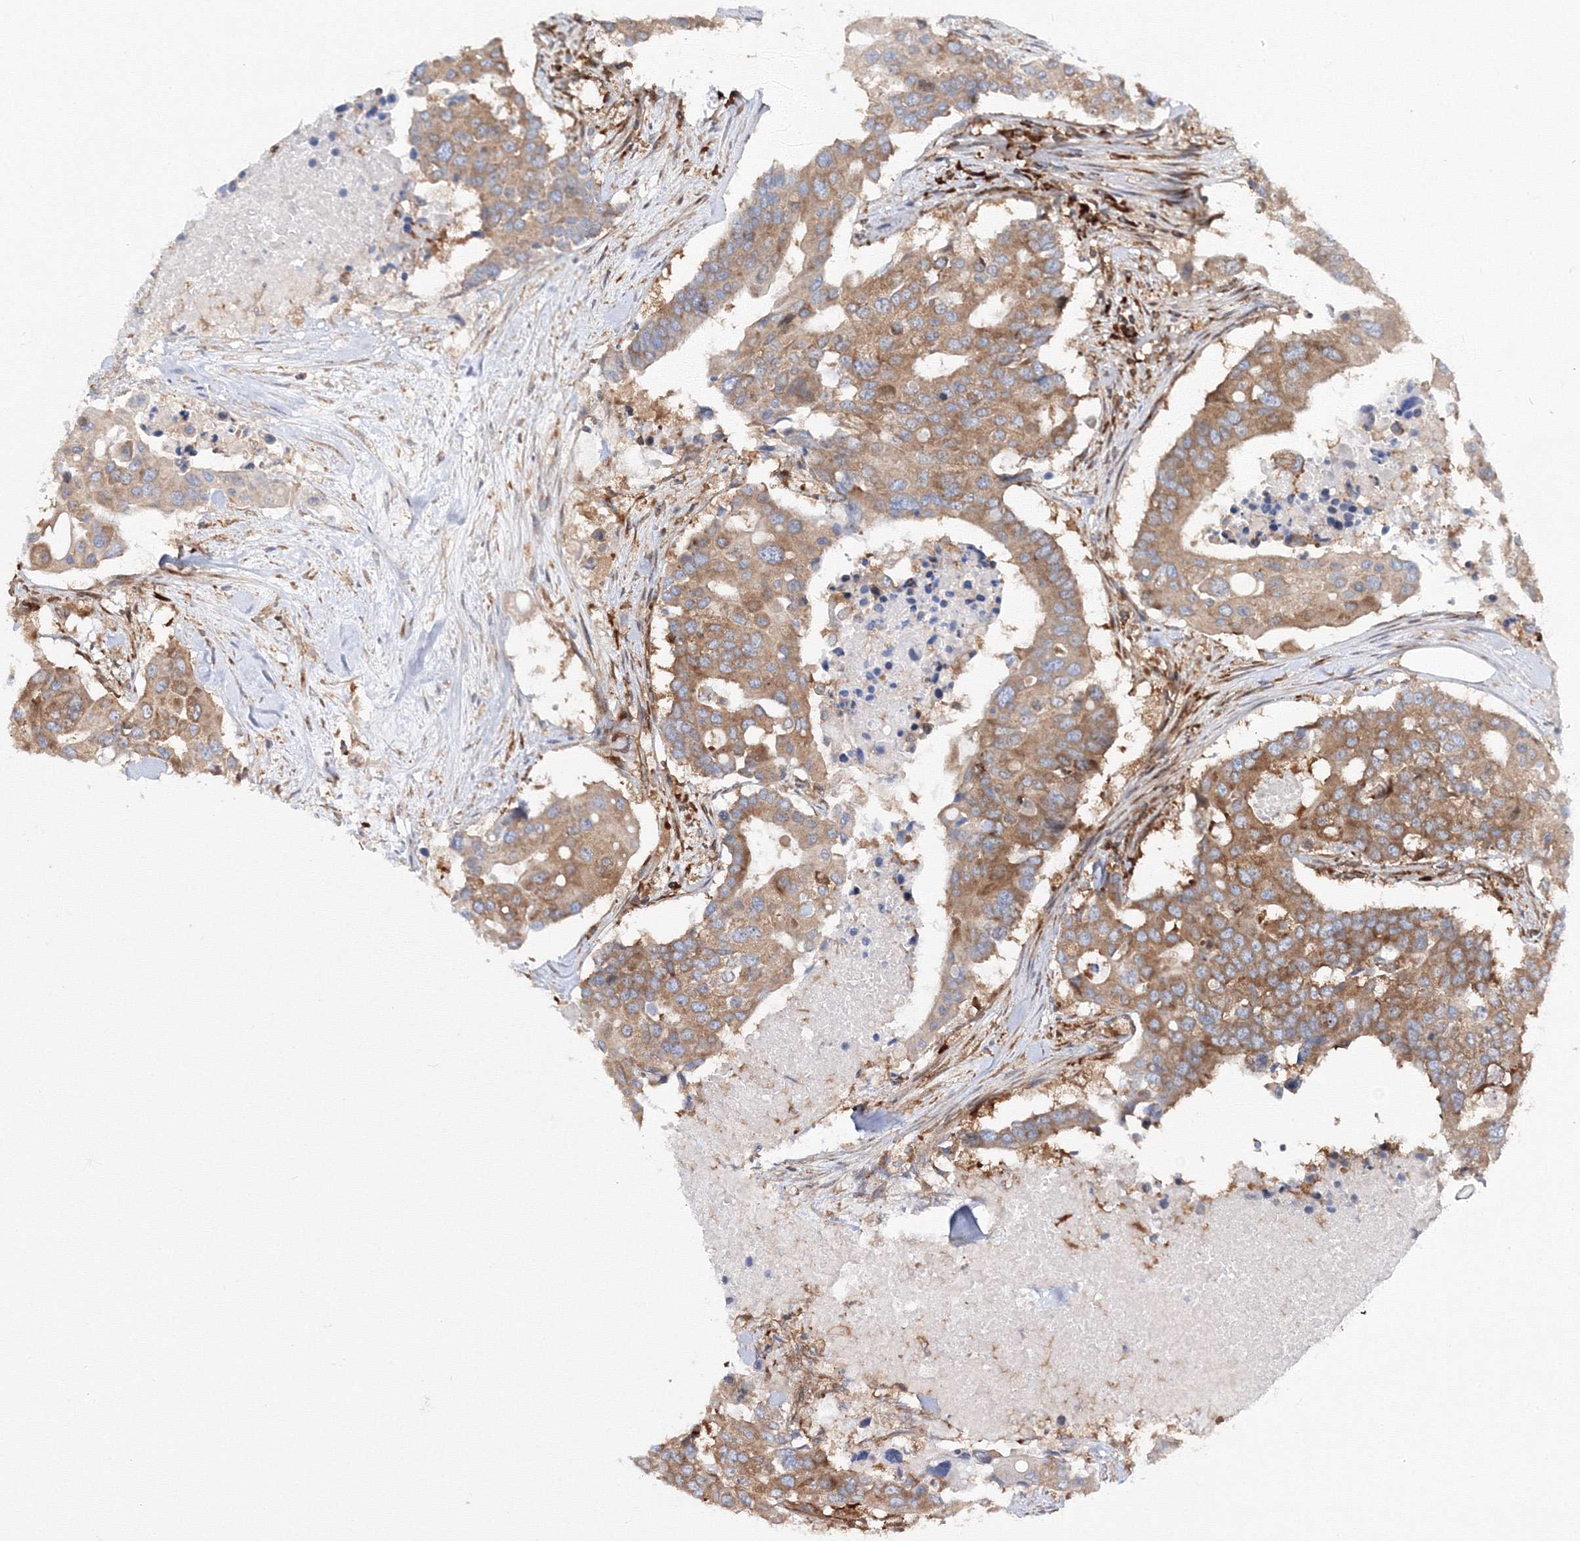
{"staining": {"intensity": "moderate", "quantity": ">75%", "location": "cytoplasmic/membranous"}, "tissue": "colorectal cancer", "cell_type": "Tumor cells", "image_type": "cancer", "snomed": [{"axis": "morphology", "description": "Adenocarcinoma, NOS"}, {"axis": "topography", "description": "Colon"}], "caption": "IHC of colorectal adenocarcinoma shows medium levels of moderate cytoplasmic/membranous positivity in about >75% of tumor cells.", "gene": "HARS1", "patient": {"sex": "male", "age": 77}}